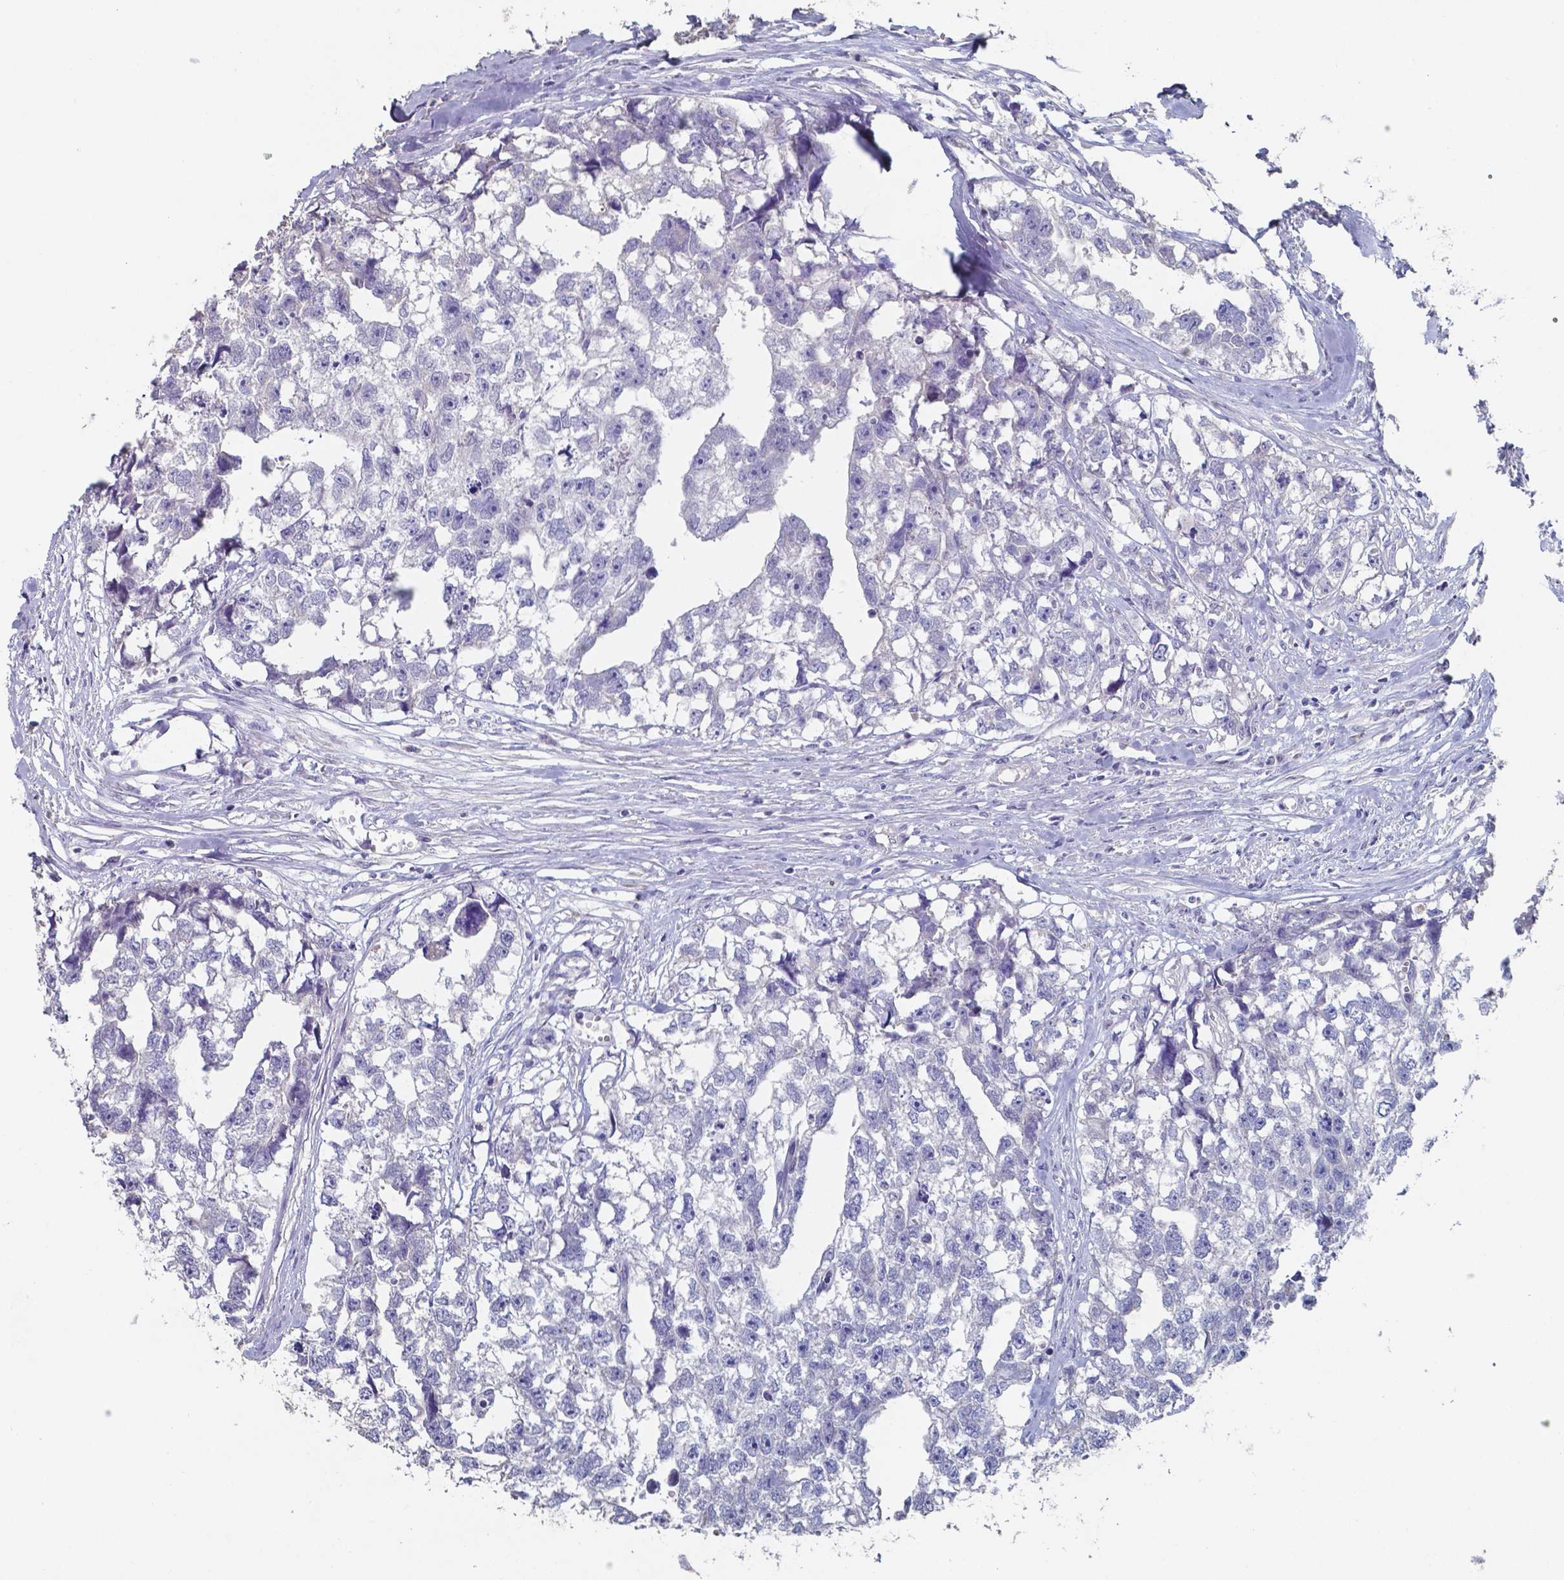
{"staining": {"intensity": "negative", "quantity": "none", "location": "none"}, "tissue": "testis cancer", "cell_type": "Tumor cells", "image_type": "cancer", "snomed": [{"axis": "morphology", "description": "Carcinoma, Embryonal, NOS"}, {"axis": "morphology", "description": "Teratoma, malignant, NOS"}, {"axis": "topography", "description": "Testis"}], "caption": "High magnification brightfield microscopy of malignant teratoma (testis) stained with DAB (brown) and counterstained with hematoxylin (blue): tumor cells show no significant expression.", "gene": "FOXJ1", "patient": {"sex": "male", "age": 44}}